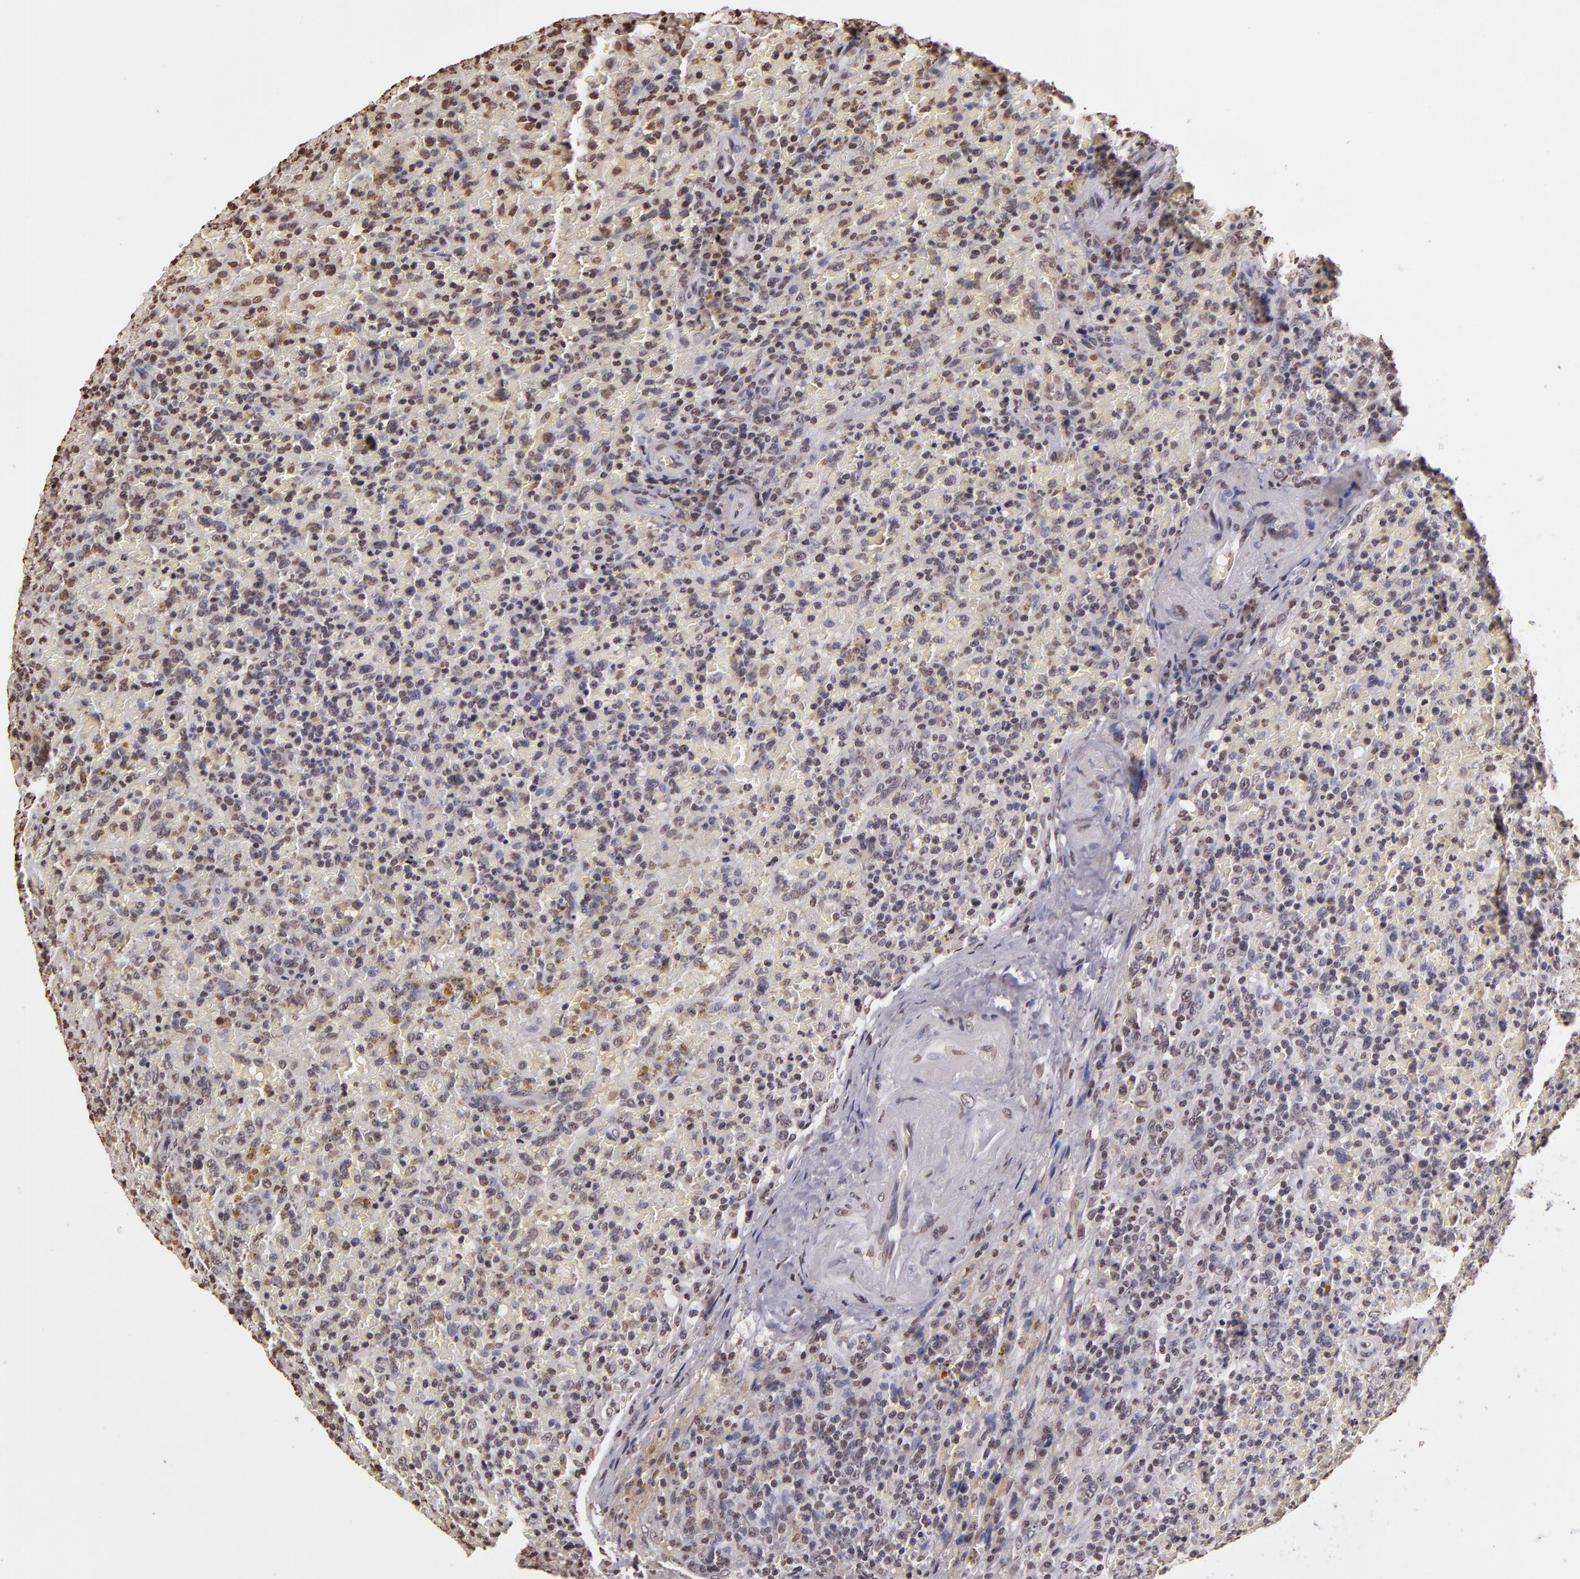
{"staining": {"intensity": "negative", "quantity": "none", "location": "none"}, "tissue": "lymphoma", "cell_type": "Tumor cells", "image_type": "cancer", "snomed": [{"axis": "morphology", "description": "Malignant lymphoma, non-Hodgkin's type, High grade"}, {"axis": "topography", "description": "Spleen"}, {"axis": "topography", "description": "Lymph node"}], "caption": "Immunohistochemistry (IHC) of human lymphoma exhibits no expression in tumor cells.", "gene": "THRB", "patient": {"sex": "female", "age": 70}}